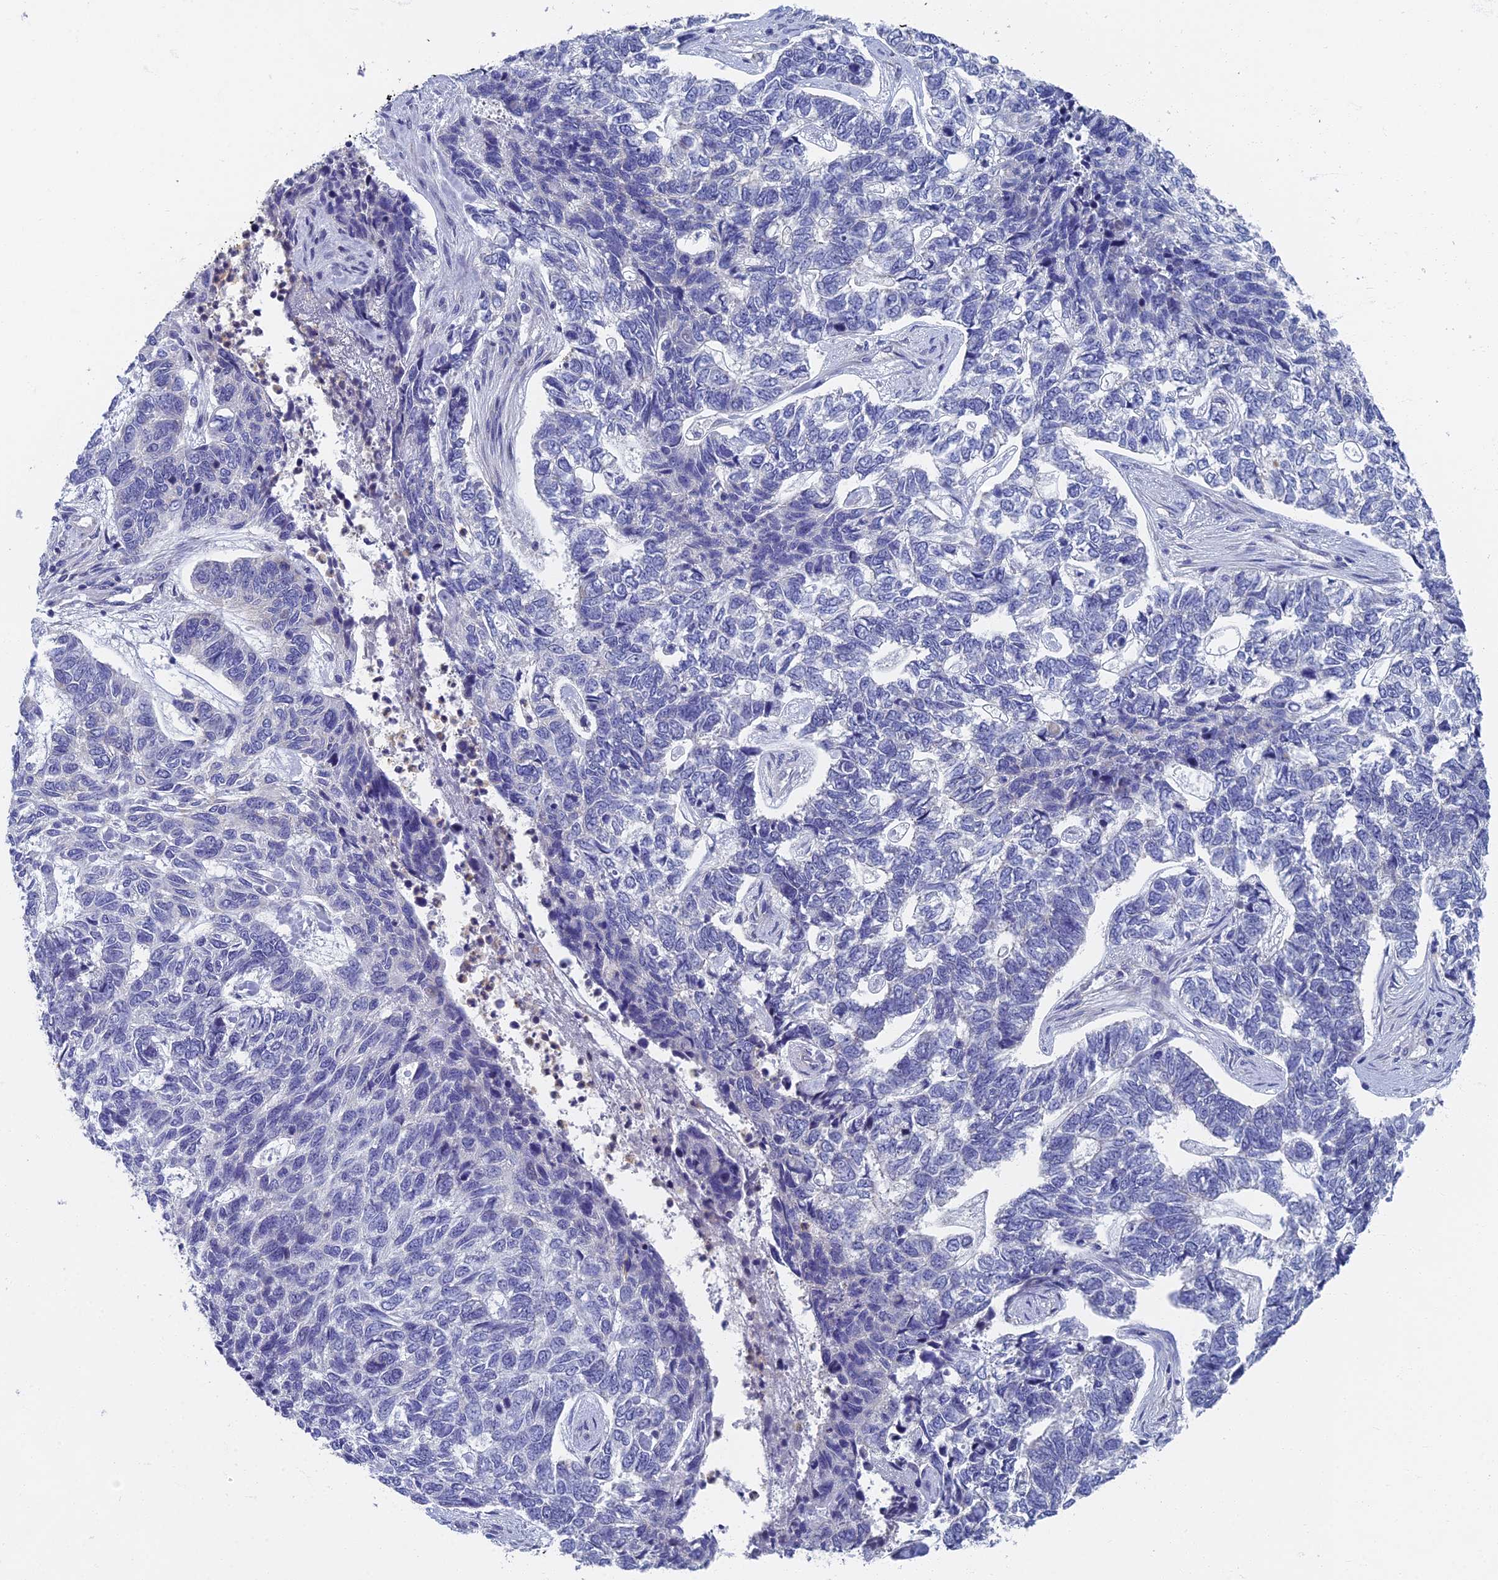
{"staining": {"intensity": "negative", "quantity": "none", "location": "none"}, "tissue": "skin cancer", "cell_type": "Tumor cells", "image_type": "cancer", "snomed": [{"axis": "morphology", "description": "Basal cell carcinoma"}, {"axis": "topography", "description": "Skin"}], "caption": "A photomicrograph of human skin cancer (basal cell carcinoma) is negative for staining in tumor cells.", "gene": "SPIN4", "patient": {"sex": "female", "age": 65}}